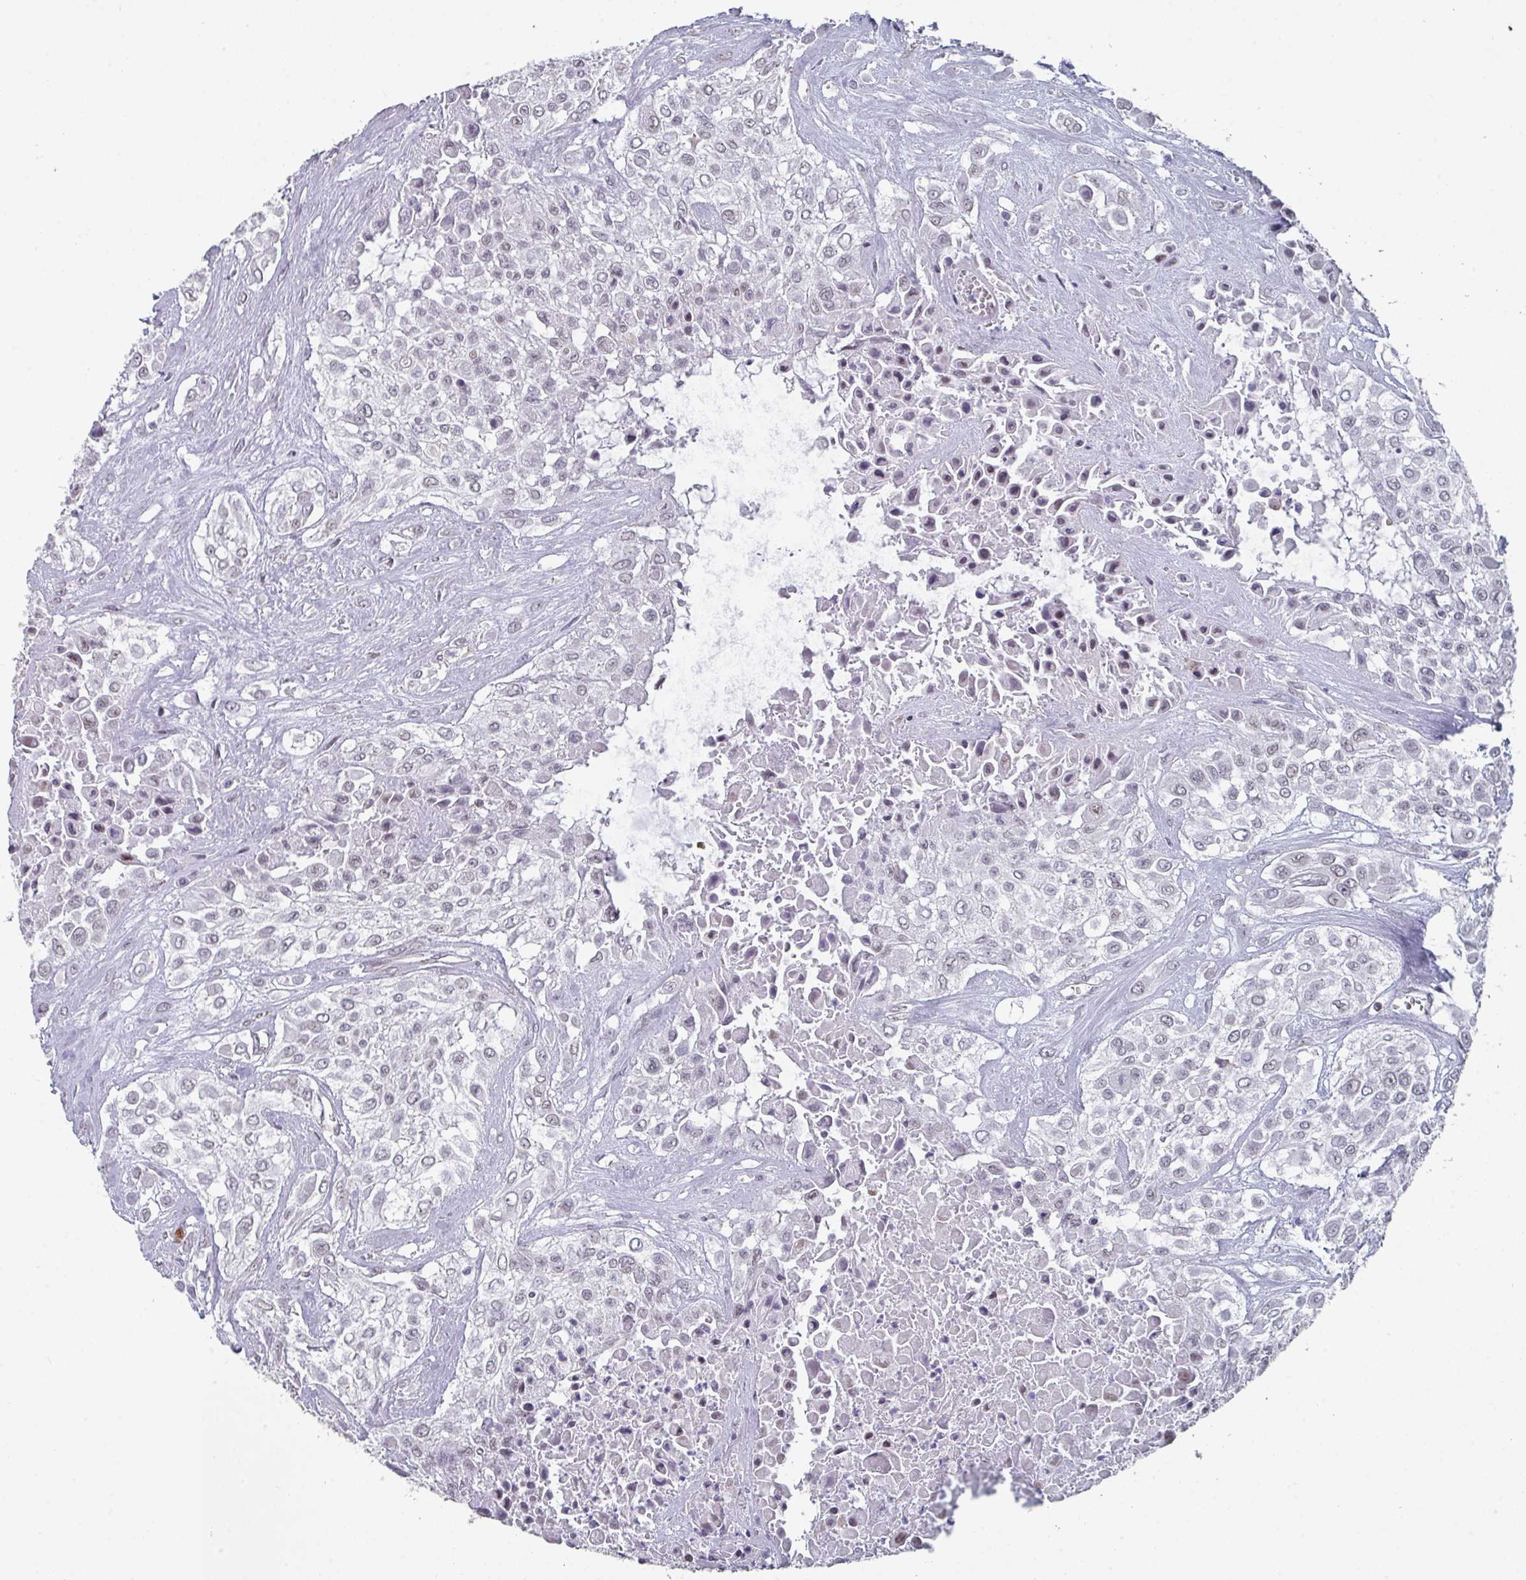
{"staining": {"intensity": "weak", "quantity": "<25%", "location": "nuclear"}, "tissue": "urothelial cancer", "cell_type": "Tumor cells", "image_type": "cancer", "snomed": [{"axis": "morphology", "description": "Urothelial carcinoma, High grade"}, {"axis": "topography", "description": "Urinary bladder"}], "caption": "DAB immunohistochemical staining of human high-grade urothelial carcinoma exhibits no significant staining in tumor cells. (Stains: DAB immunohistochemistry with hematoxylin counter stain, Microscopy: brightfield microscopy at high magnification).", "gene": "RASAL3", "patient": {"sex": "male", "age": 67}}